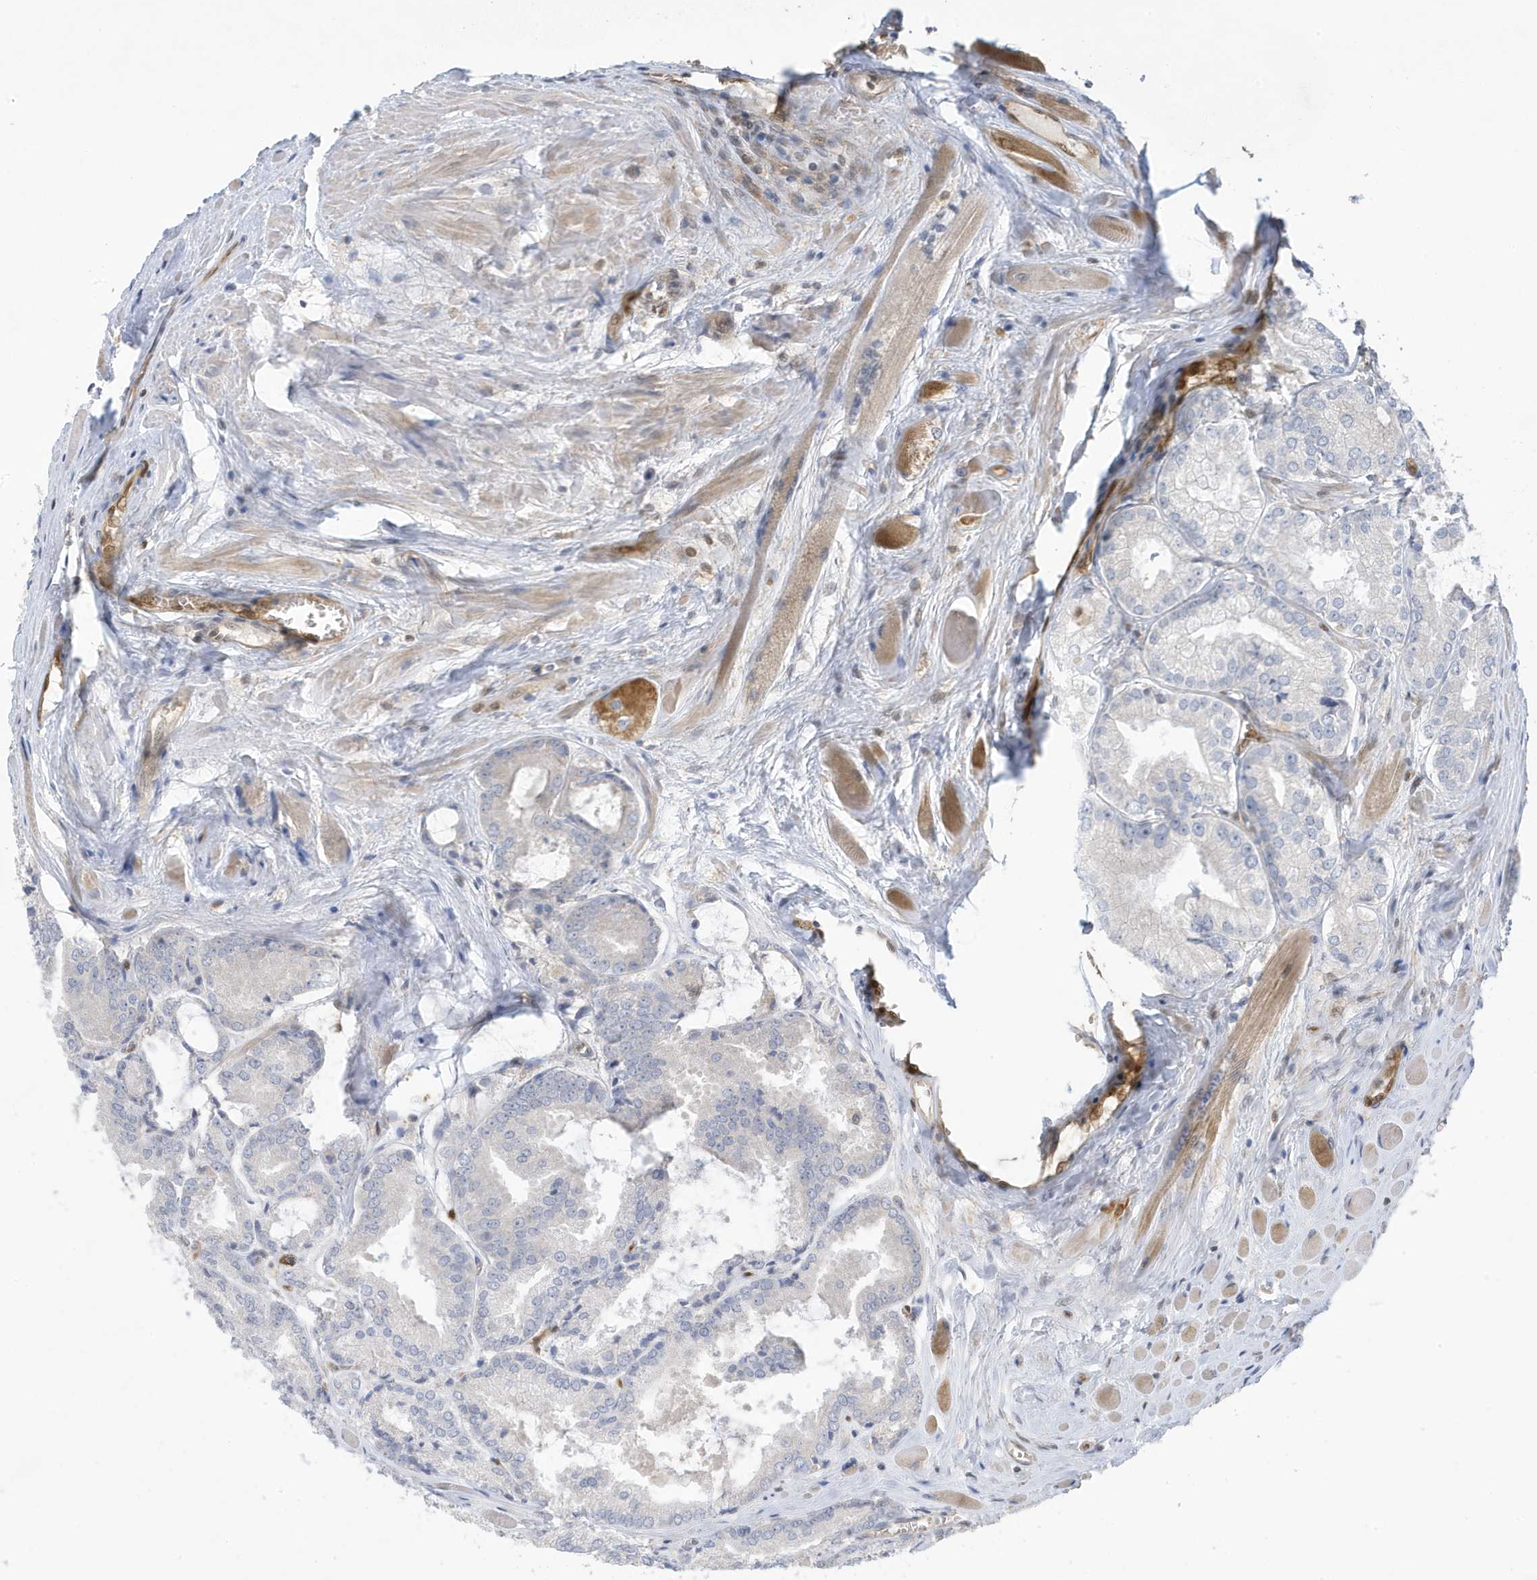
{"staining": {"intensity": "negative", "quantity": "none", "location": "none"}, "tissue": "prostate cancer", "cell_type": "Tumor cells", "image_type": "cancer", "snomed": [{"axis": "morphology", "description": "Adenocarcinoma, Low grade"}, {"axis": "topography", "description": "Prostate"}], "caption": "IHC histopathology image of neoplastic tissue: human prostate cancer (adenocarcinoma (low-grade)) stained with DAB displays no significant protein positivity in tumor cells.", "gene": "NCOA7", "patient": {"sex": "male", "age": 67}}